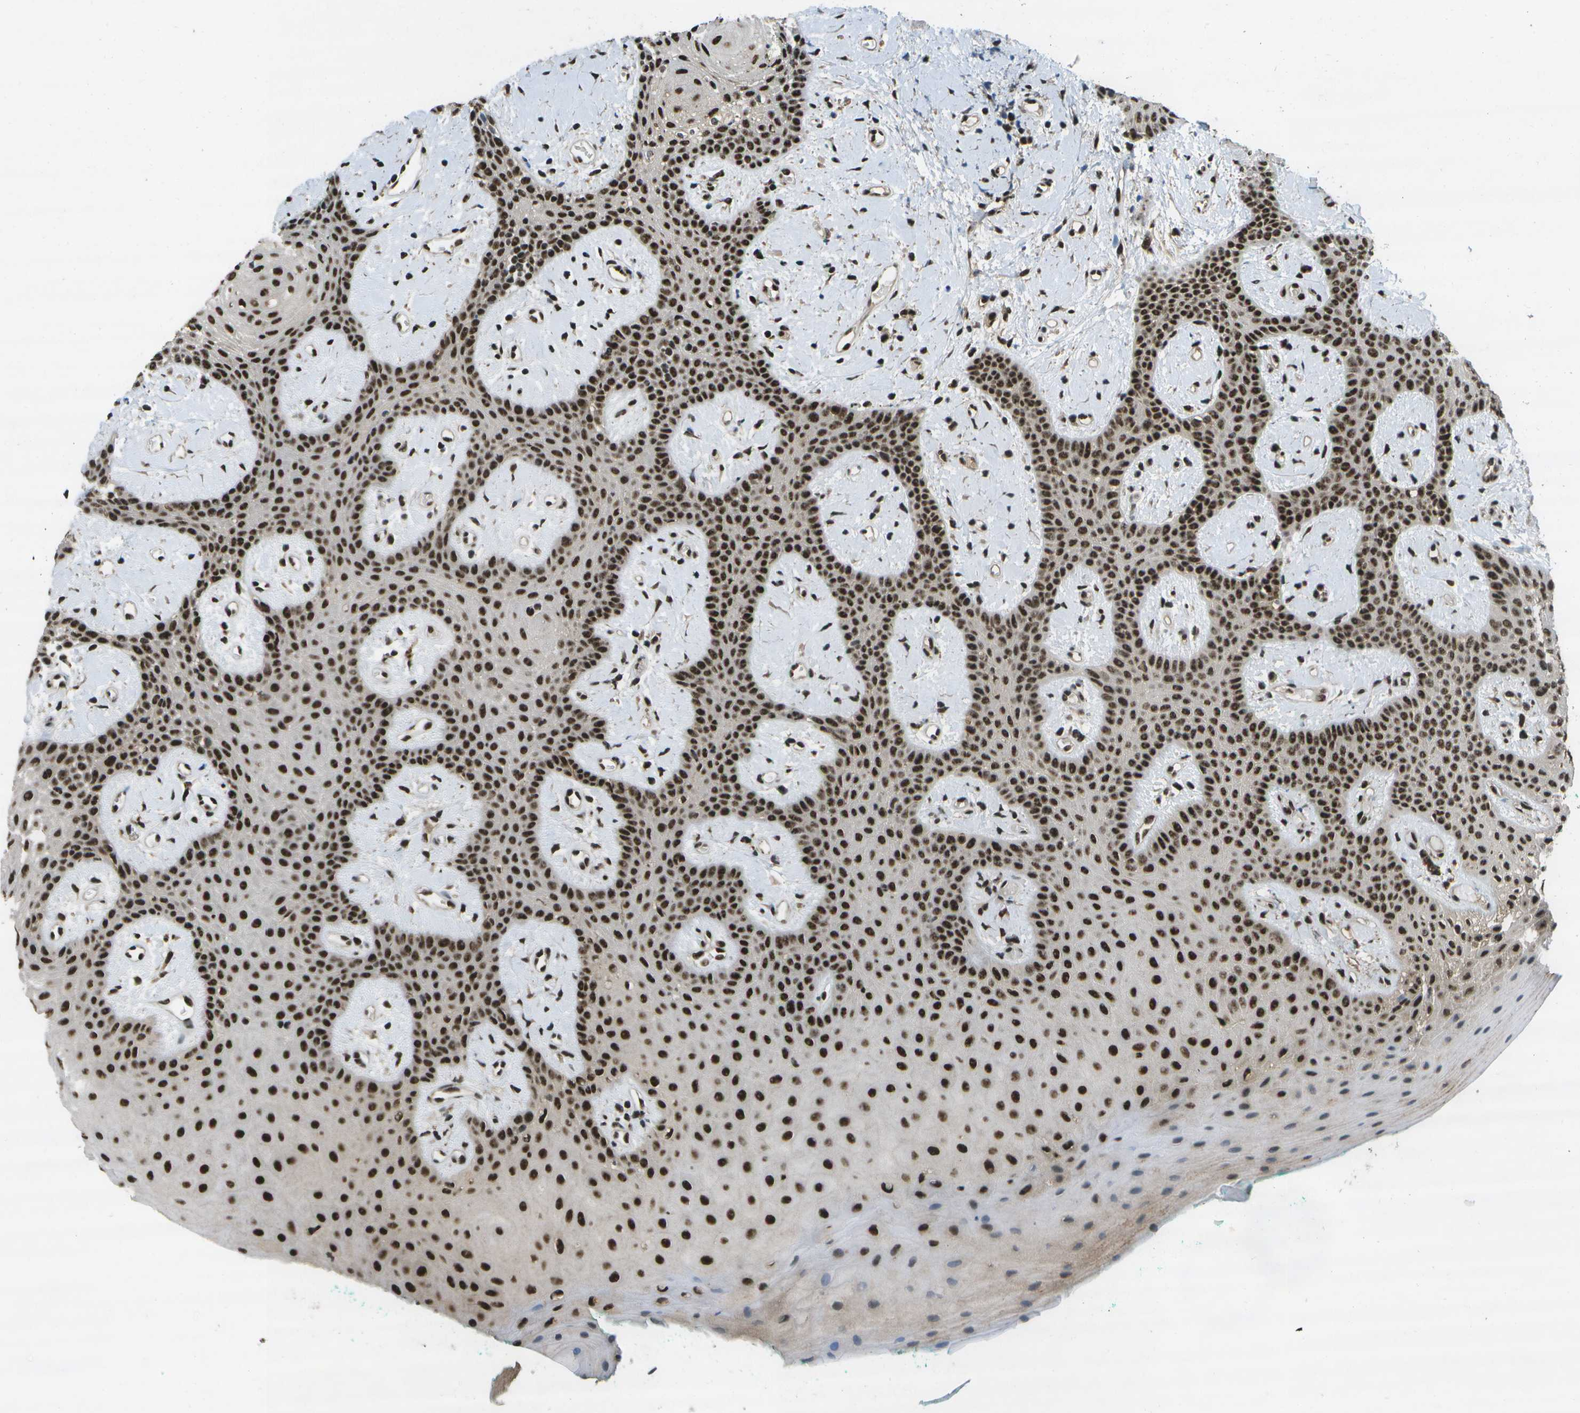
{"staining": {"intensity": "strong", "quantity": ">75%", "location": "nuclear"}, "tissue": "oral mucosa", "cell_type": "Squamous epithelial cells", "image_type": "normal", "snomed": [{"axis": "morphology", "description": "Normal tissue, NOS"}, {"axis": "morphology", "description": "Squamous cell carcinoma, NOS"}, {"axis": "topography", "description": "Oral tissue"}, {"axis": "topography", "description": "Salivary gland"}, {"axis": "topography", "description": "Head-Neck"}], "caption": "Immunohistochemistry image of normal human oral mucosa stained for a protein (brown), which exhibits high levels of strong nuclear positivity in about >75% of squamous epithelial cells.", "gene": "GANC", "patient": {"sex": "female", "age": 62}}